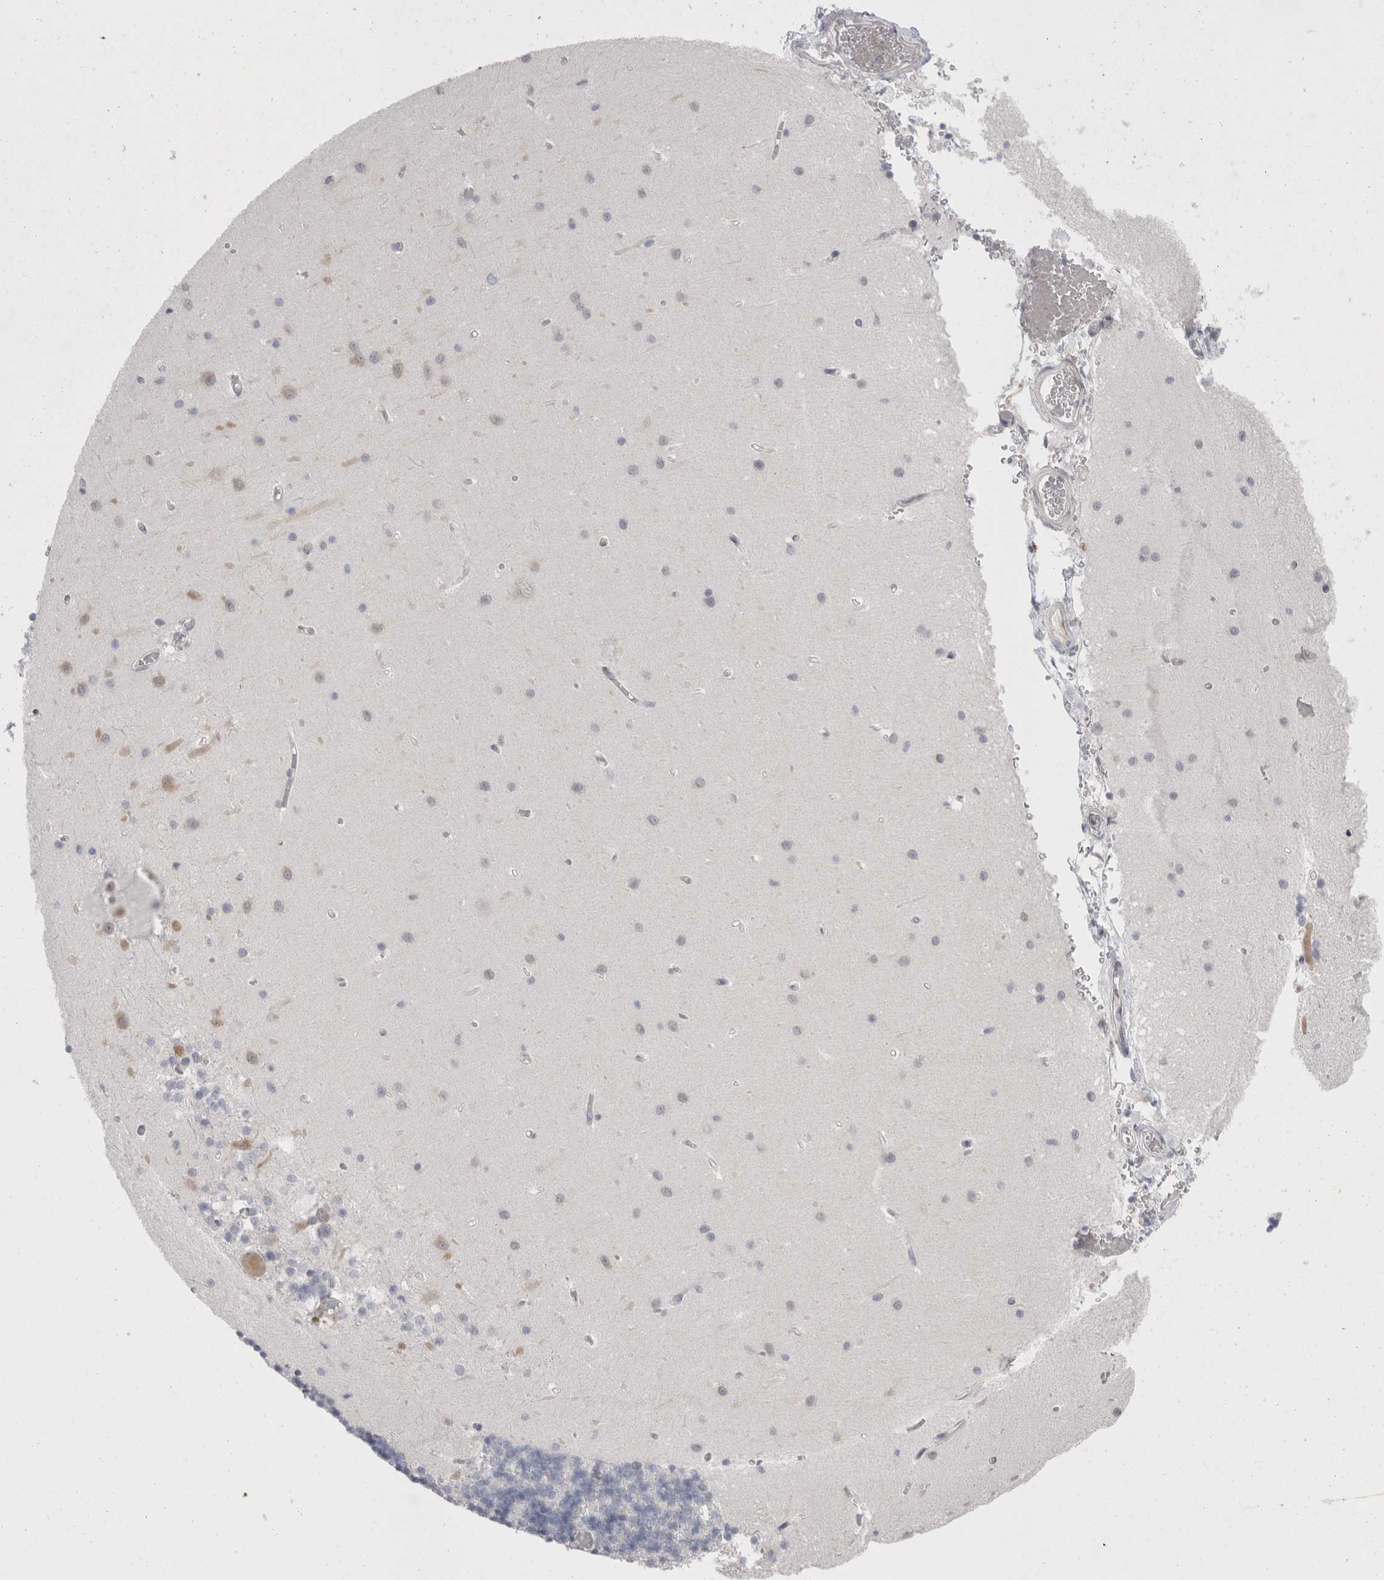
{"staining": {"intensity": "negative", "quantity": "none", "location": "none"}, "tissue": "cerebellum", "cell_type": "Cells in granular layer", "image_type": "normal", "snomed": [{"axis": "morphology", "description": "Normal tissue, NOS"}, {"axis": "topography", "description": "Cerebellum"}], "caption": "Immunohistochemical staining of normal human cerebellum shows no significant positivity in cells in granular layer.", "gene": "GAA", "patient": {"sex": "male", "age": 37}}